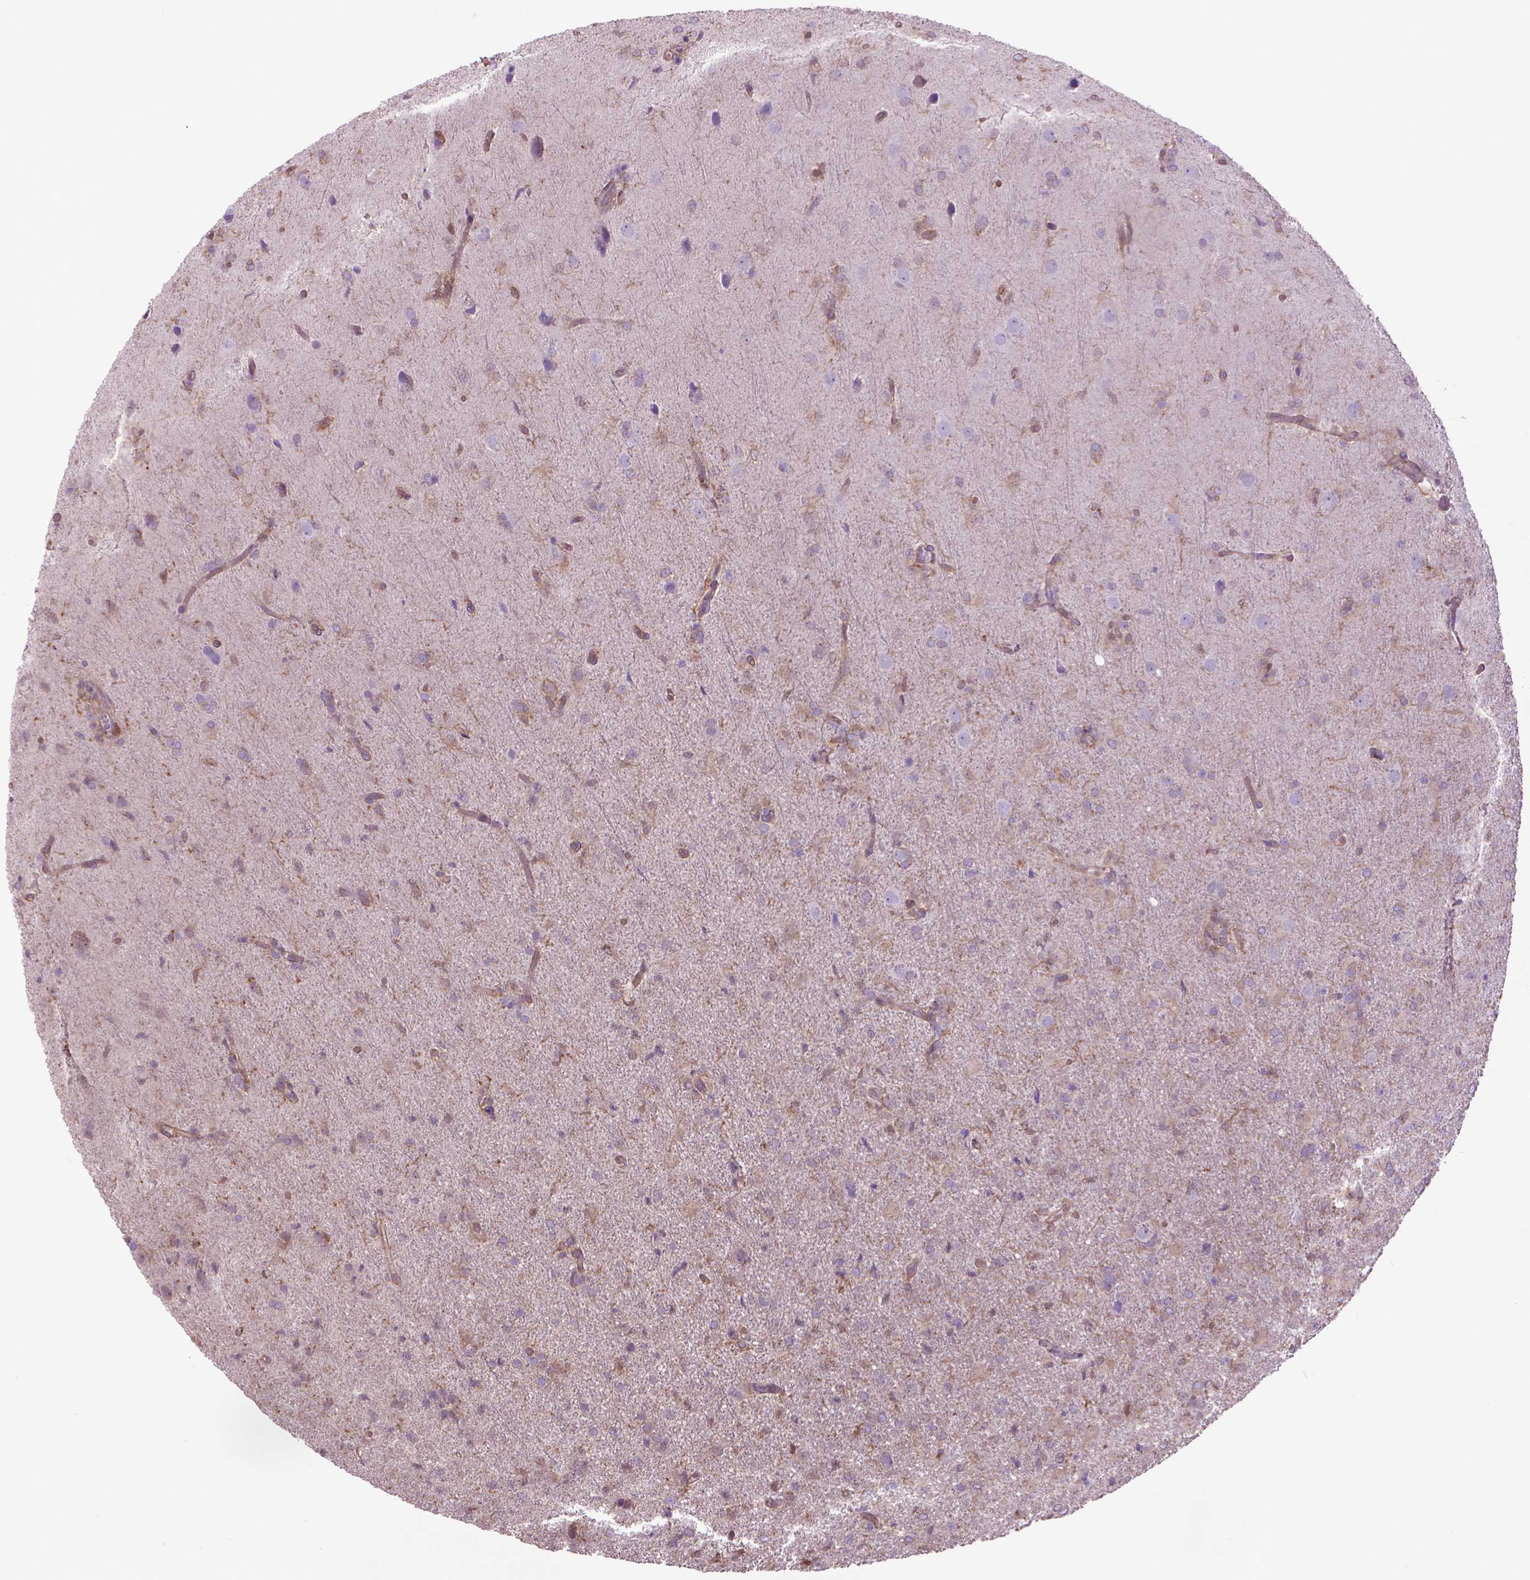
{"staining": {"intensity": "weak", "quantity": "<25%", "location": "cytoplasmic/membranous"}, "tissue": "glioma", "cell_type": "Tumor cells", "image_type": "cancer", "snomed": [{"axis": "morphology", "description": "Glioma, malignant, High grade"}, {"axis": "topography", "description": "Brain"}], "caption": "High power microscopy micrograph of an immunohistochemistry micrograph of glioma, revealing no significant expression in tumor cells.", "gene": "CORO1B", "patient": {"sex": "male", "age": 68}}